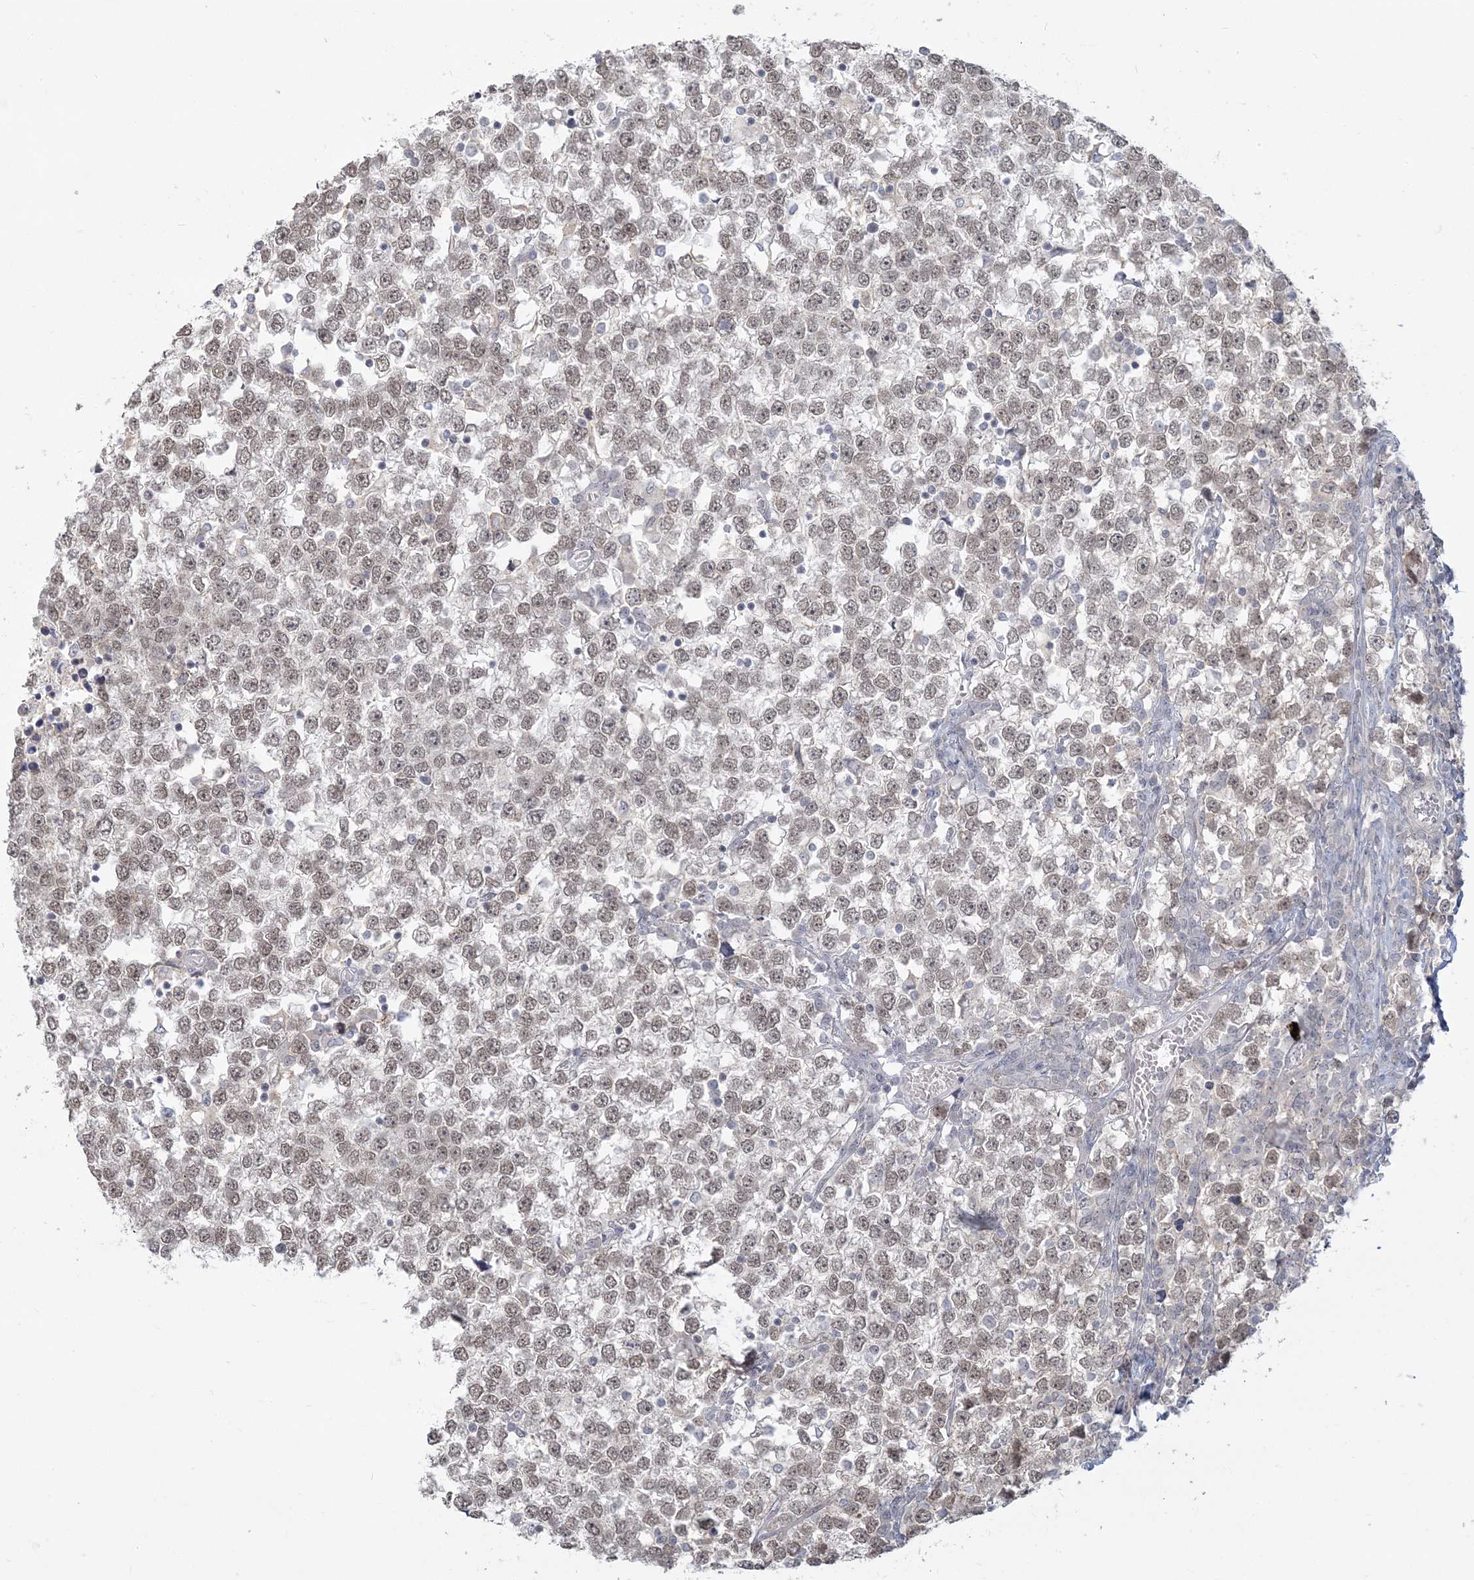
{"staining": {"intensity": "weak", "quantity": ">75%", "location": "nuclear"}, "tissue": "testis cancer", "cell_type": "Tumor cells", "image_type": "cancer", "snomed": [{"axis": "morphology", "description": "Seminoma, NOS"}, {"axis": "topography", "description": "Testis"}], "caption": "Protein staining of seminoma (testis) tissue reveals weak nuclear expression in approximately >75% of tumor cells.", "gene": "ANKS1A", "patient": {"sex": "male", "age": 65}}